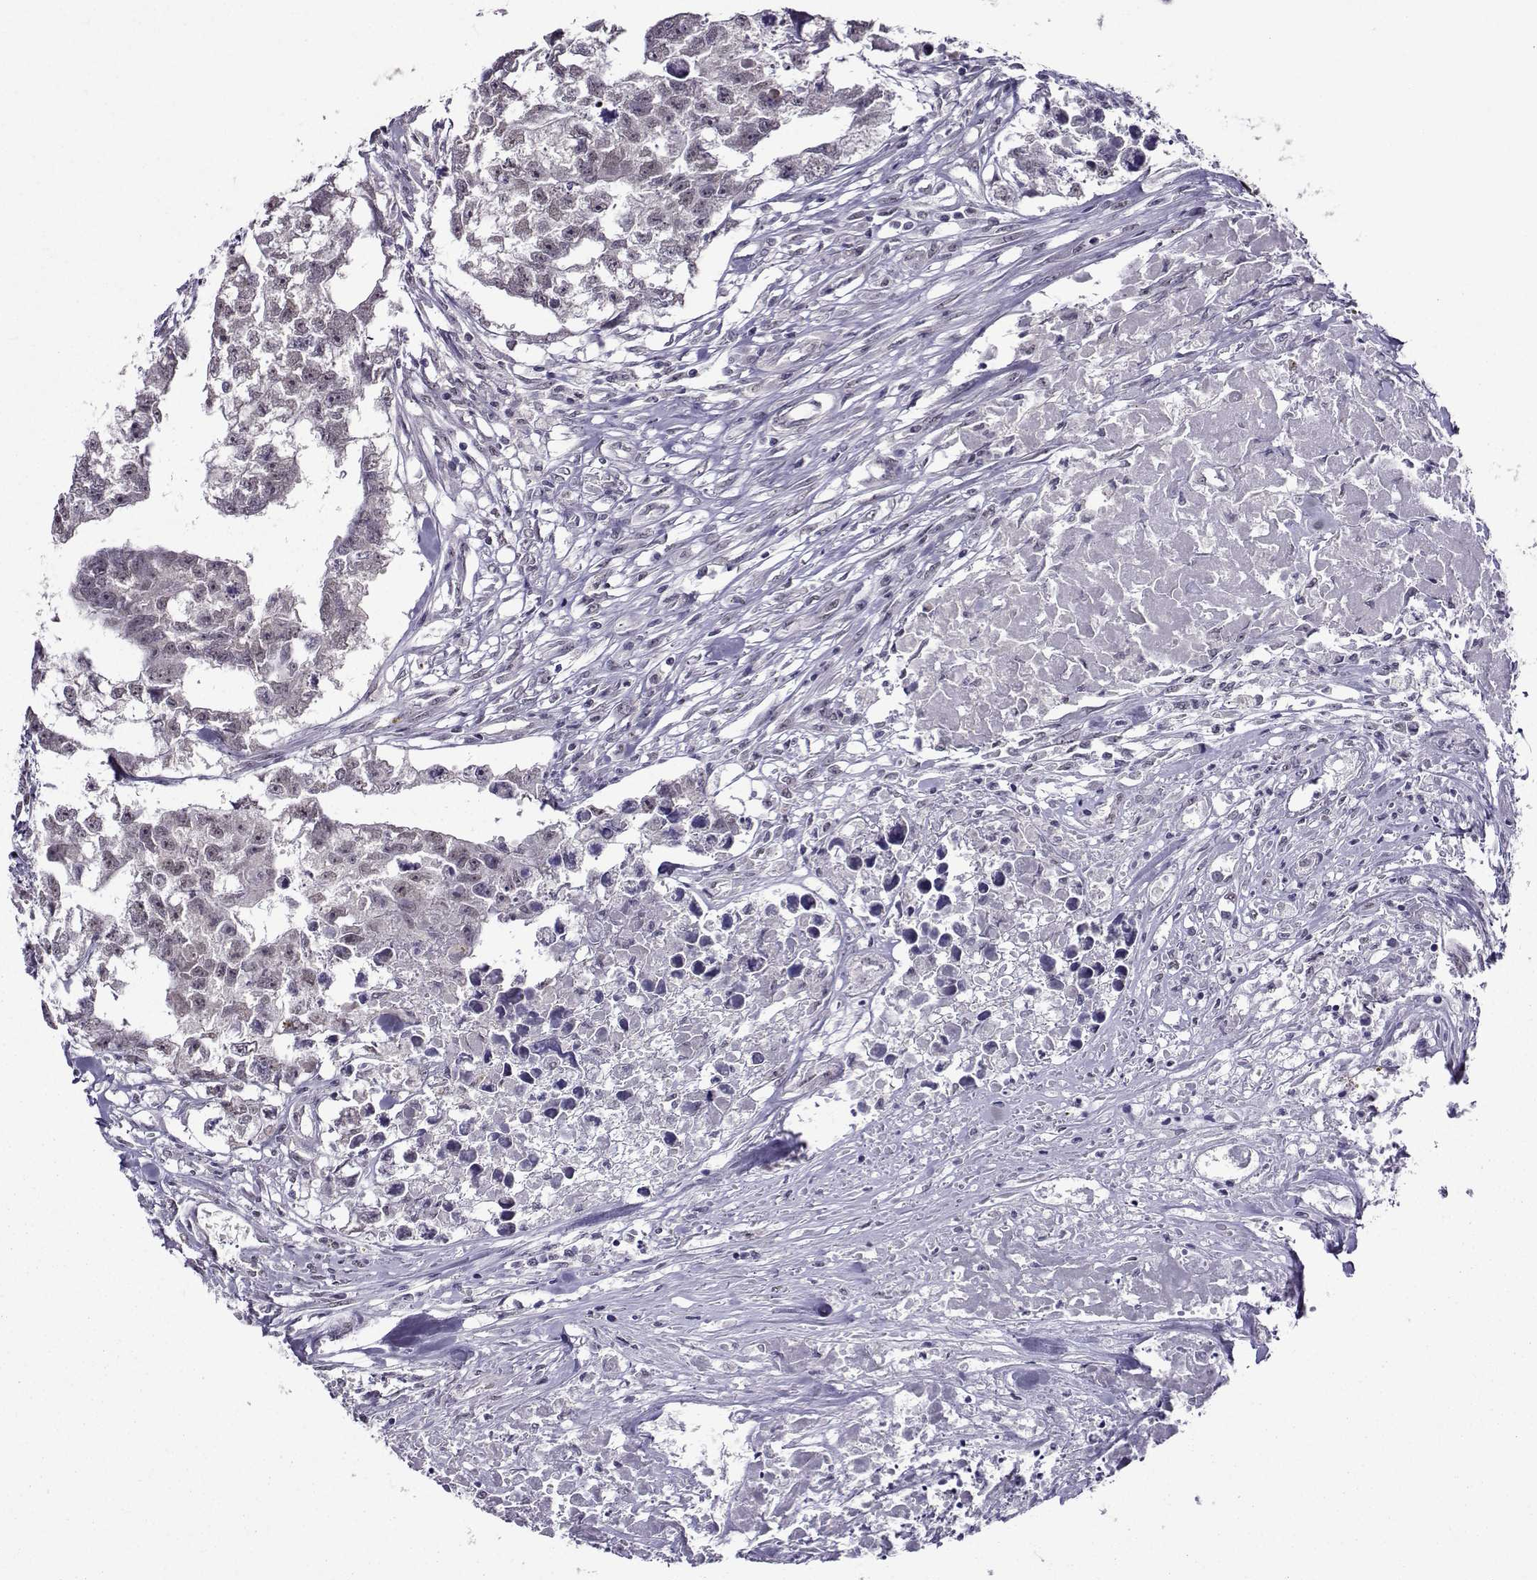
{"staining": {"intensity": "negative", "quantity": "none", "location": "none"}, "tissue": "testis cancer", "cell_type": "Tumor cells", "image_type": "cancer", "snomed": [{"axis": "morphology", "description": "Carcinoma, Embryonal, NOS"}, {"axis": "morphology", "description": "Teratoma, malignant, NOS"}, {"axis": "topography", "description": "Testis"}], "caption": "High power microscopy micrograph of an immunohistochemistry image of embryonal carcinoma (testis), revealing no significant expression in tumor cells.", "gene": "DDX20", "patient": {"sex": "male", "age": 44}}